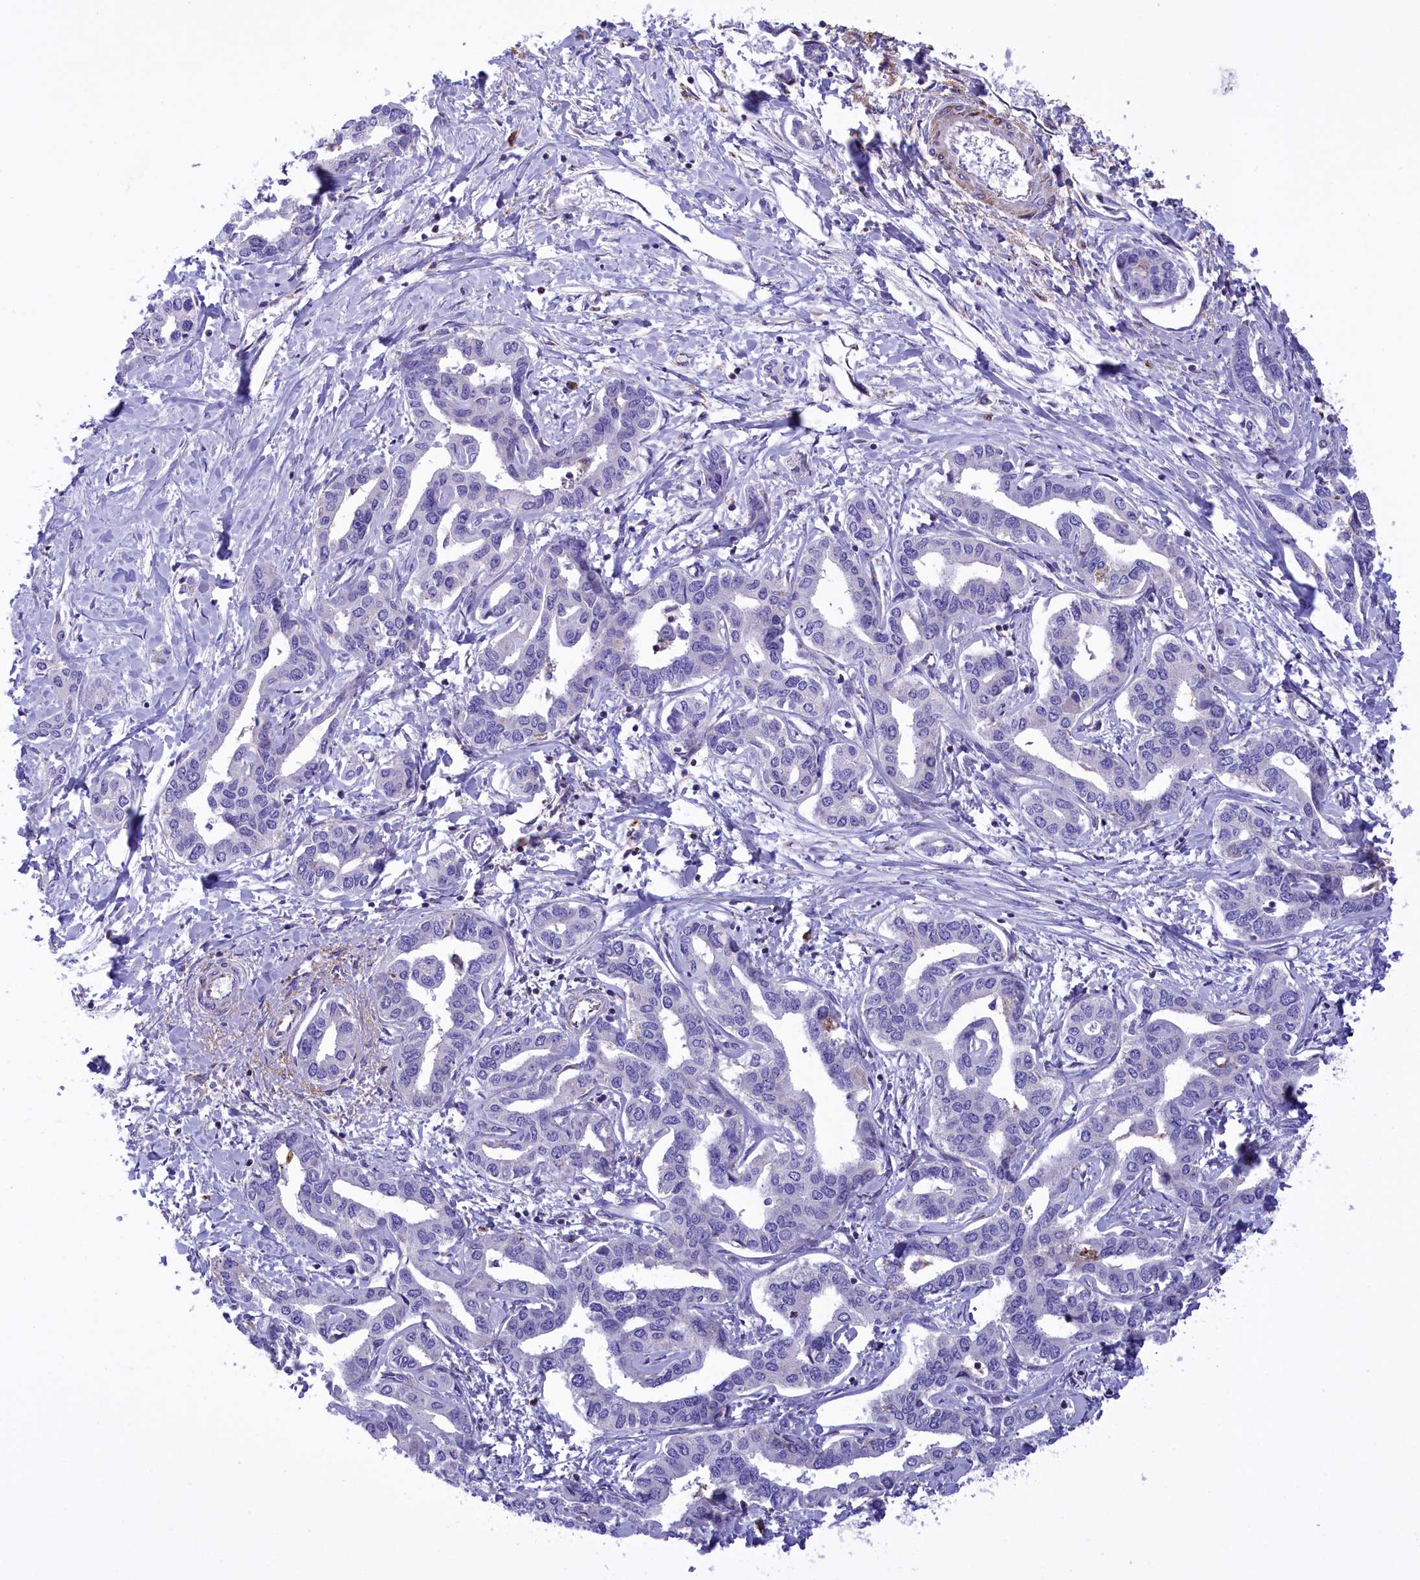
{"staining": {"intensity": "negative", "quantity": "none", "location": "none"}, "tissue": "liver cancer", "cell_type": "Tumor cells", "image_type": "cancer", "snomed": [{"axis": "morphology", "description": "Cholangiocarcinoma"}, {"axis": "topography", "description": "Liver"}], "caption": "Liver cancer was stained to show a protein in brown. There is no significant expression in tumor cells.", "gene": "CORO7-PAM16", "patient": {"sex": "male", "age": 59}}